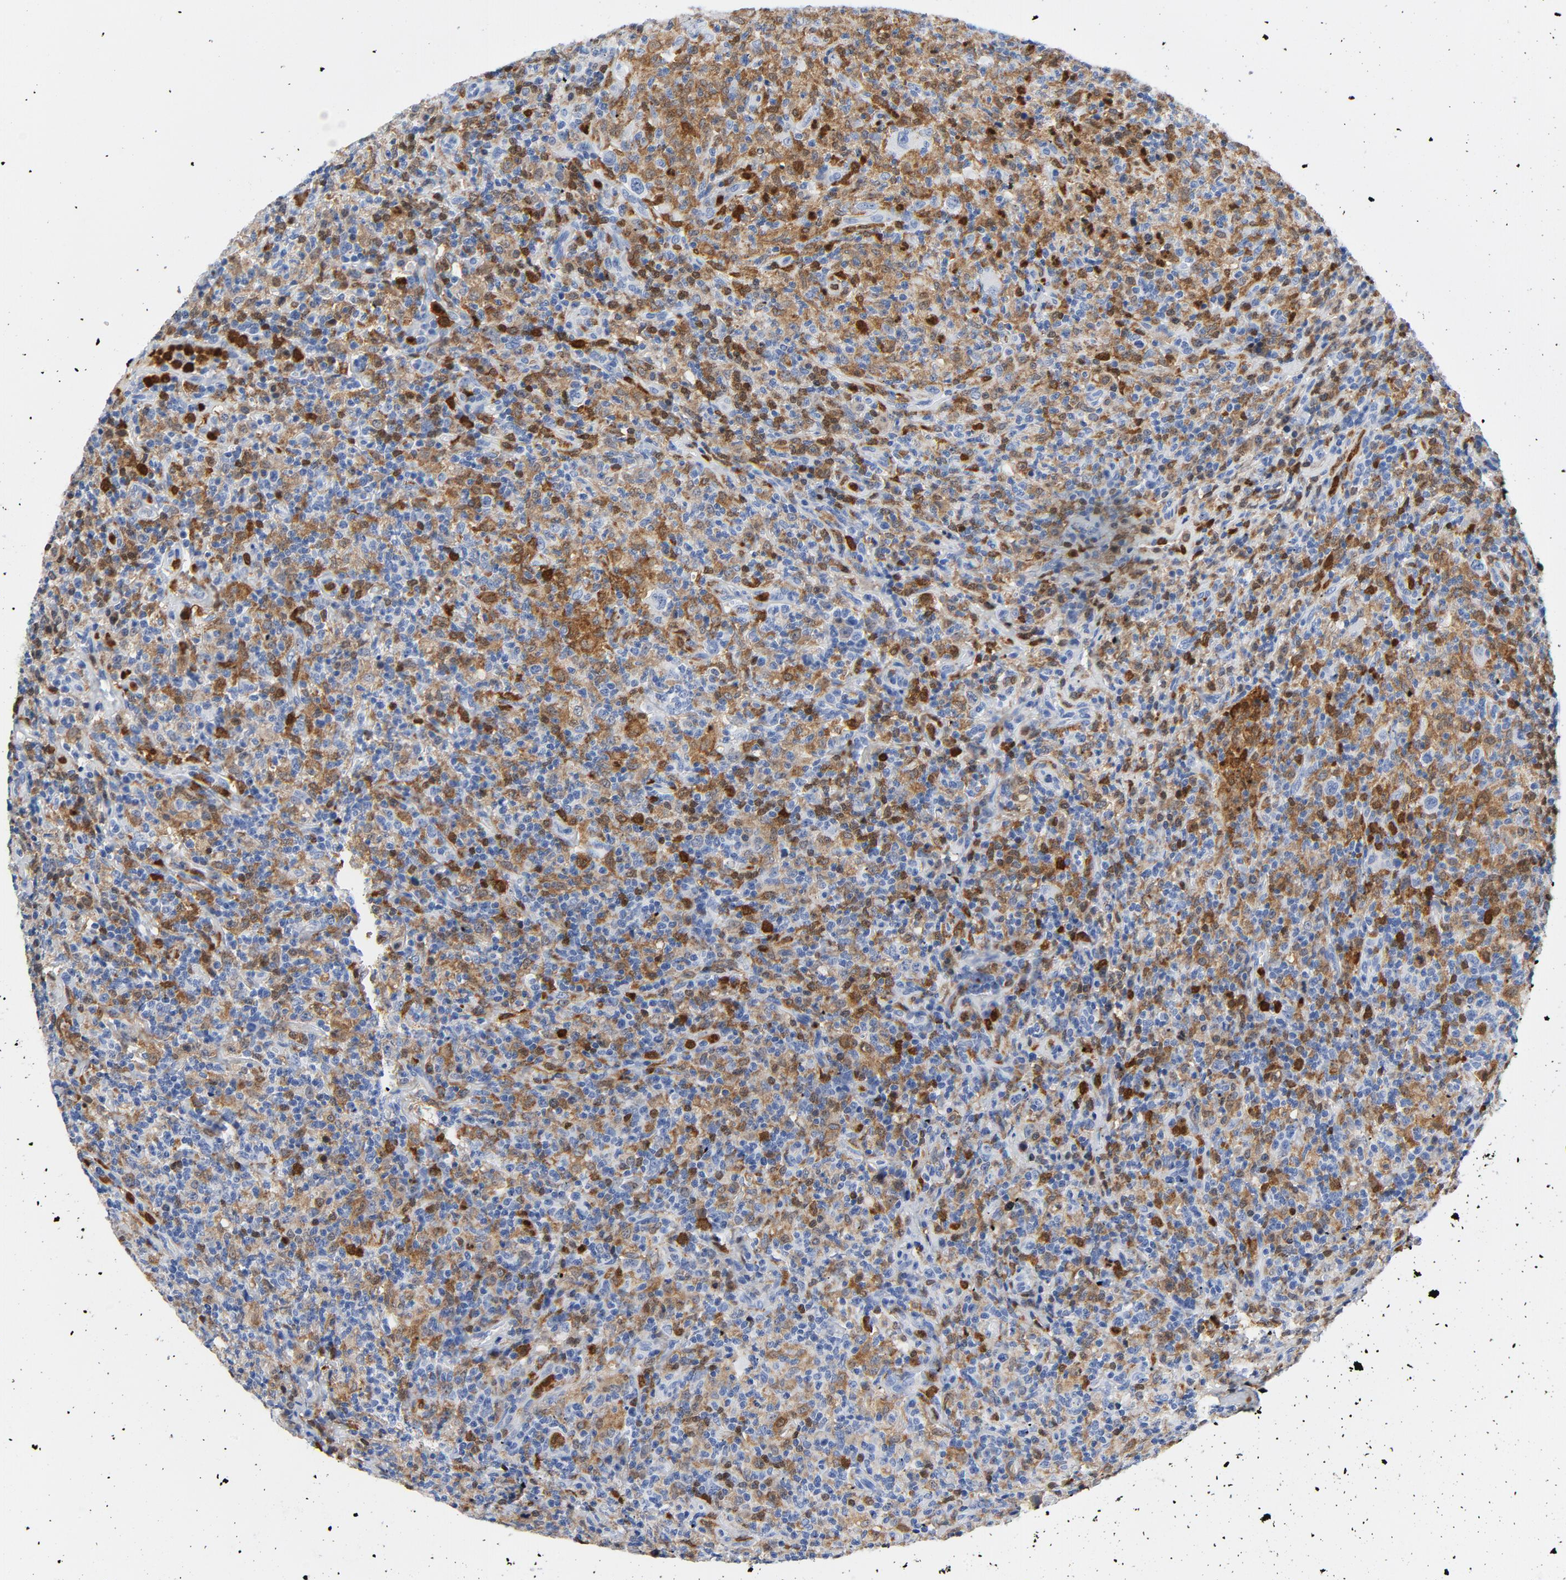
{"staining": {"intensity": "negative", "quantity": "none", "location": "none"}, "tissue": "lymphoma", "cell_type": "Tumor cells", "image_type": "cancer", "snomed": [{"axis": "morphology", "description": "Hodgkin's disease, NOS"}, {"axis": "topography", "description": "Lymph node"}], "caption": "The histopathology image displays no staining of tumor cells in Hodgkin's disease. Brightfield microscopy of immunohistochemistry (IHC) stained with DAB (3,3'-diaminobenzidine) (brown) and hematoxylin (blue), captured at high magnification.", "gene": "NCF1", "patient": {"sex": "male", "age": 65}}